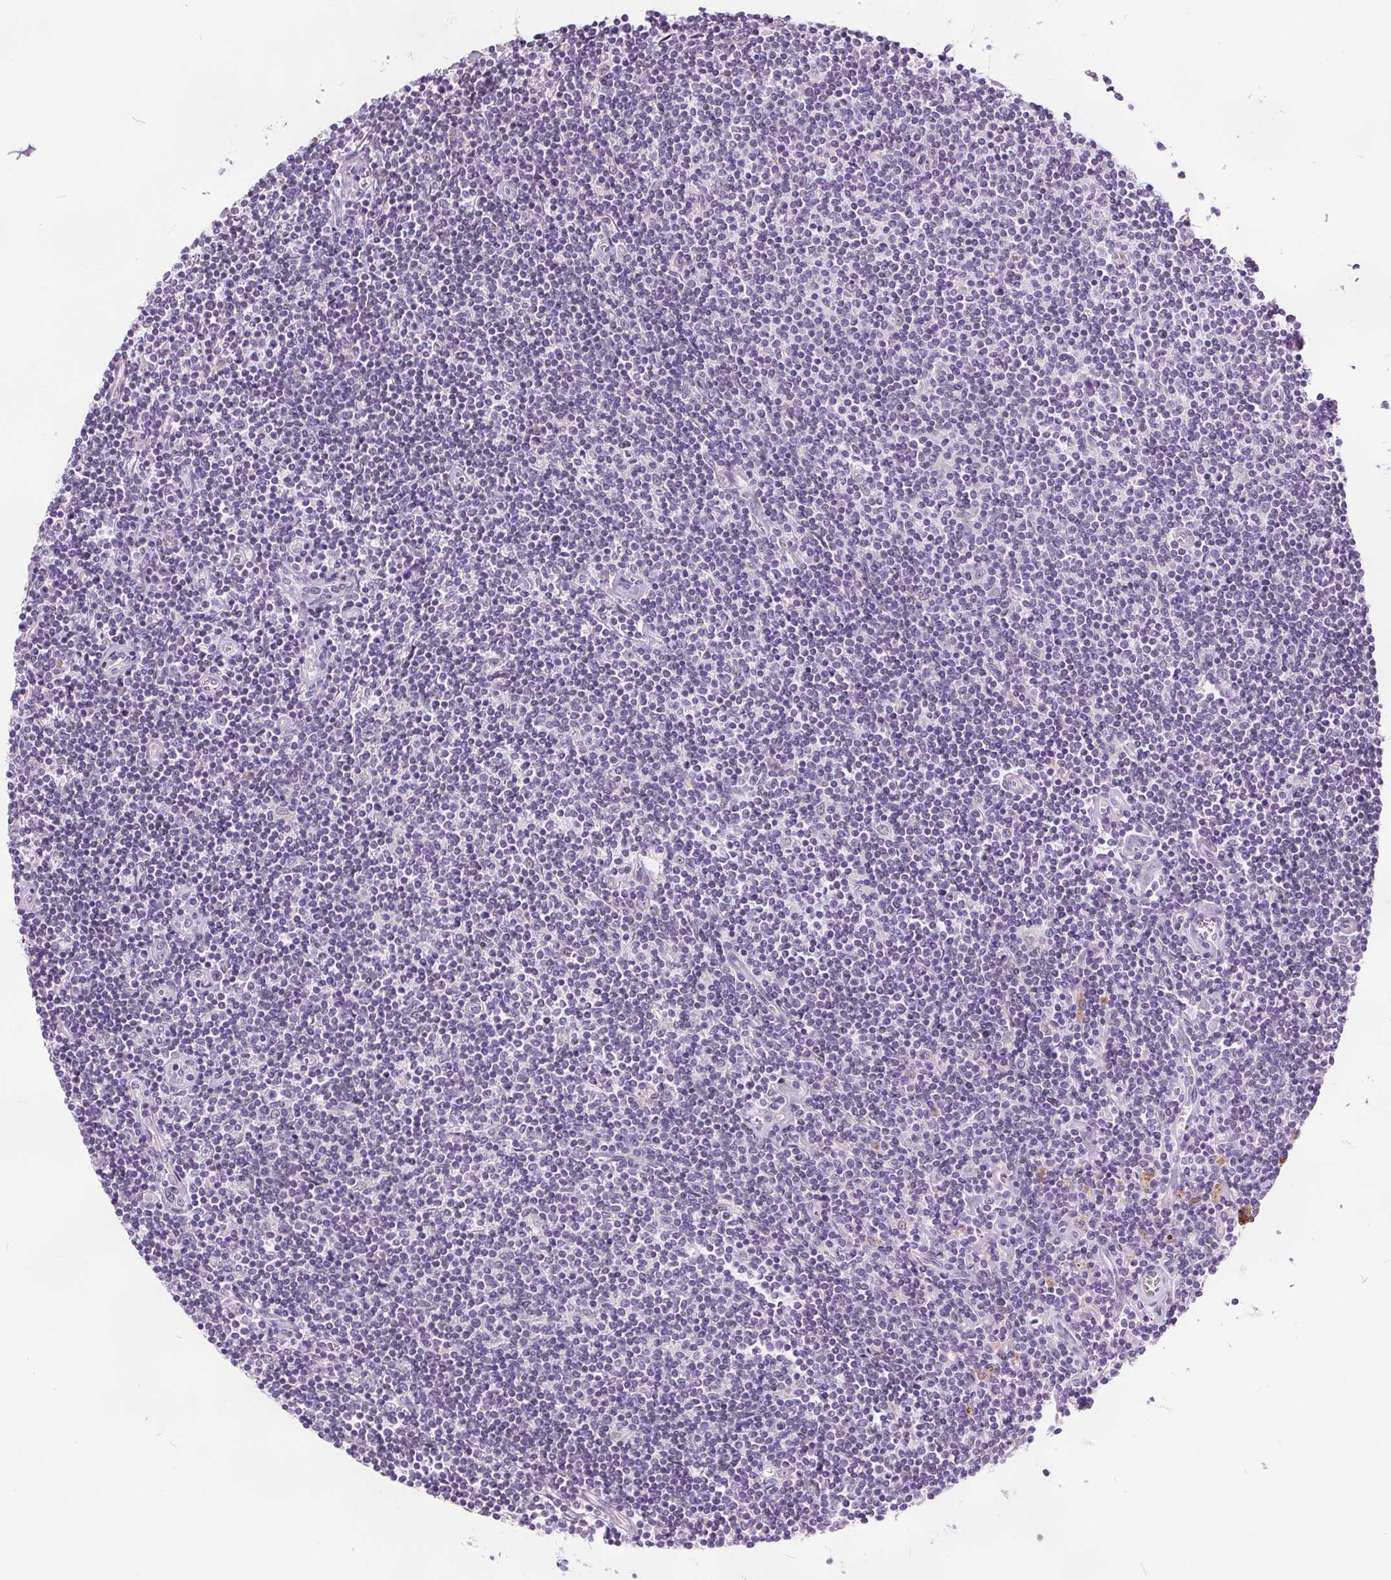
{"staining": {"intensity": "negative", "quantity": "none", "location": "none"}, "tissue": "lymphoma", "cell_type": "Tumor cells", "image_type": "cancer", "snomed": [{"axis": "morphology", "description": "Hodgkin's disease, NOS"}, {"axis": "topography", "description": "Lymph node"}], "caption": "High power microscopy photomicrograph of an immunohistochemistry (IHC) histopathology image of lymphoma, revealing no significant positivity in tumor cells.", "gene": "ACOX2", "patient": {"sex": "male", "age": 40}}